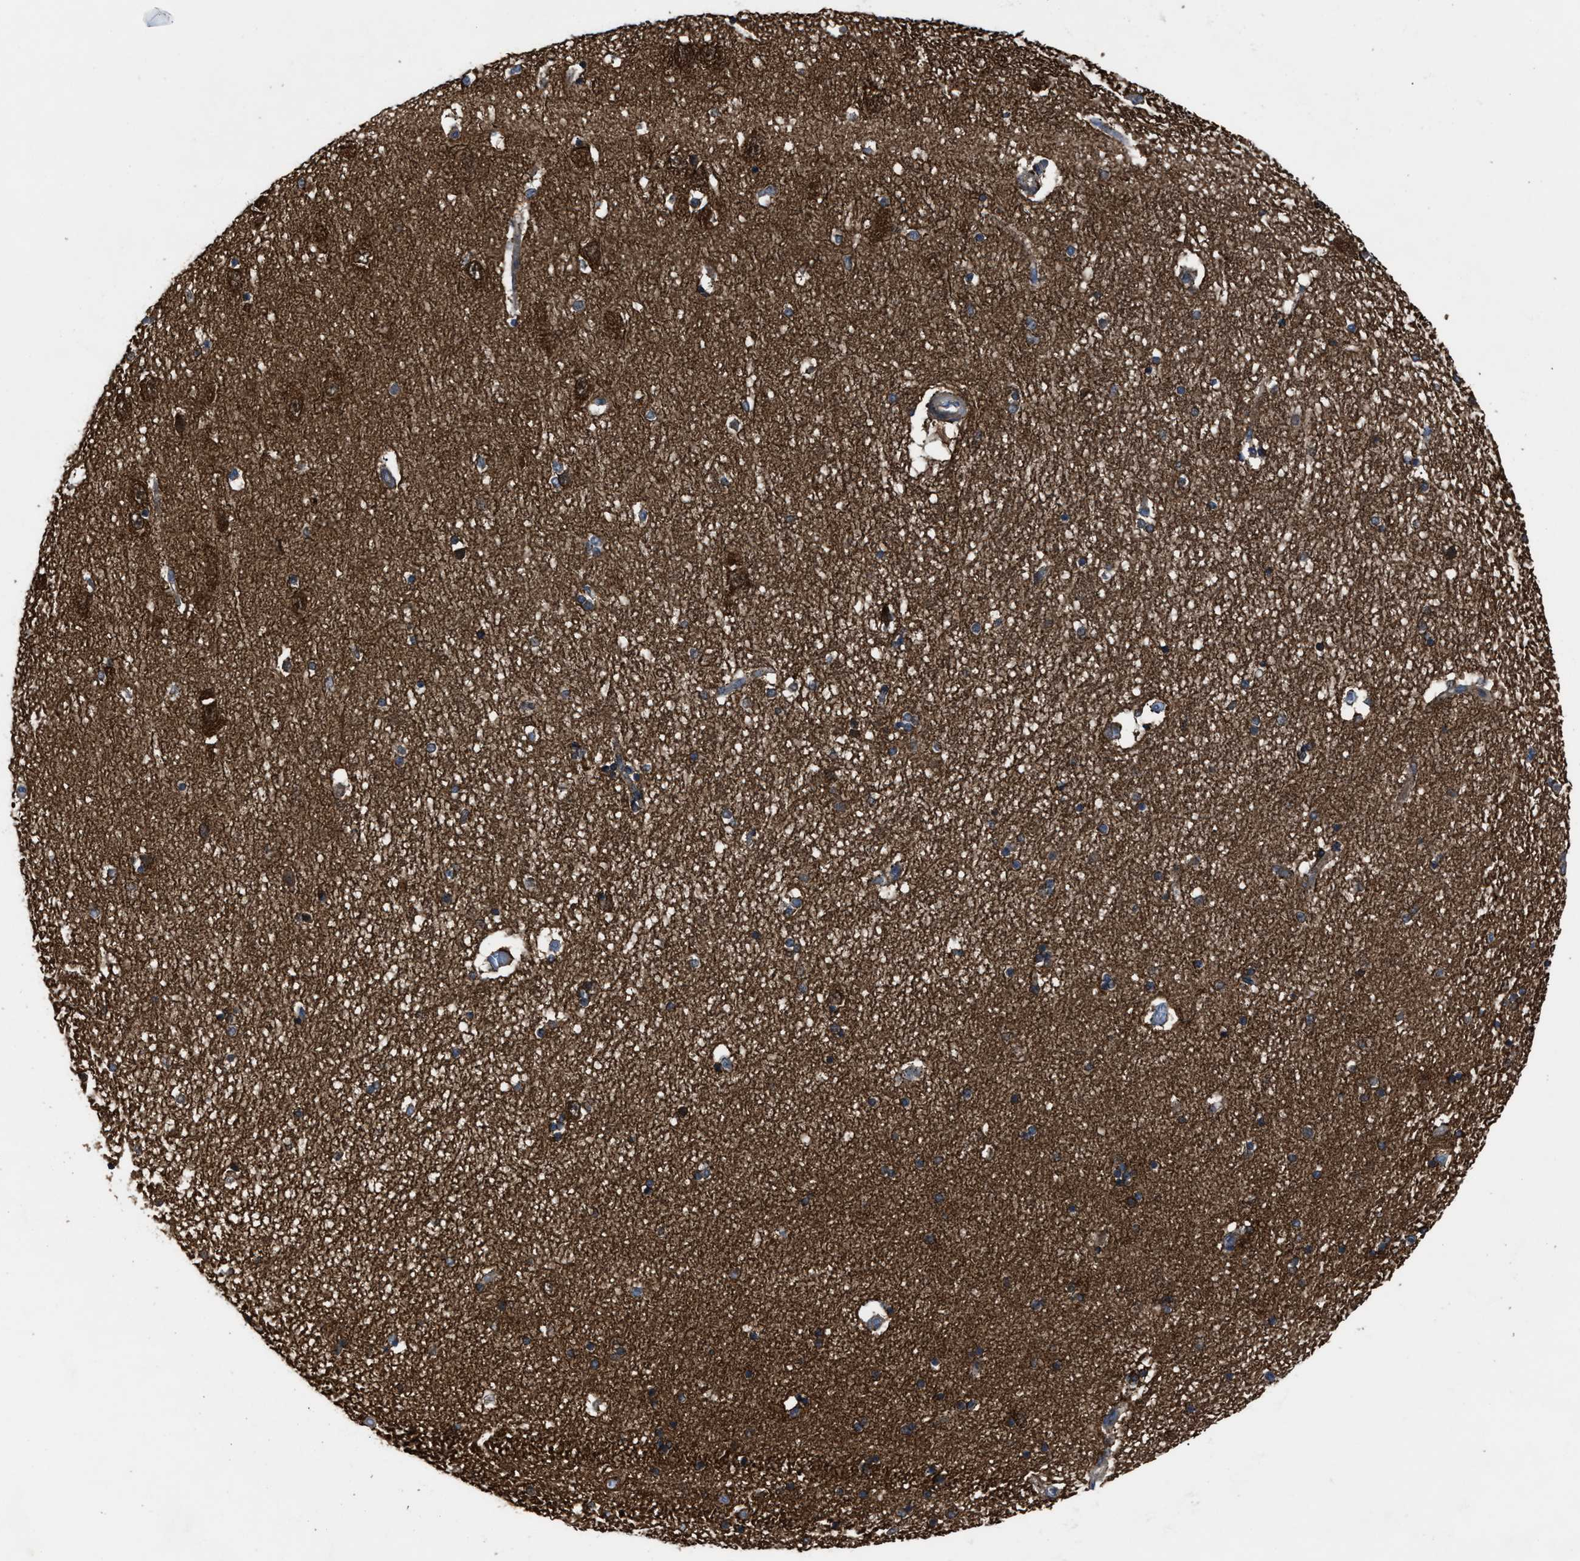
{"staining": {"intensity": "moderate", "quantity": ">75%", "location": "cytoplasmic/membranous"}, "tissue": "hippocampus", "cell_type": "Glial cells", "image_type": "normal", "snomed": [{"axis": "morphology", "description": "Normal tissue, NOS"}, {"axis": "topography", "description": "Hippocampus"}], "caption": "Immunohistochemistry staining of normal hippocampus, which demonstrates medium levels of moderate cytoplasmic/membranous expression in approximately >75% of glial cells indicating moderate cytoplasmic/membranous protein staining. The staining was performed using DAB (3,3'-diaminobenzidine) (brown) for protein detection and nuclei were counterstained in hematoxylin (blue).", "gene": "PASK", "patient": {"sex": "female", "age": 54}}